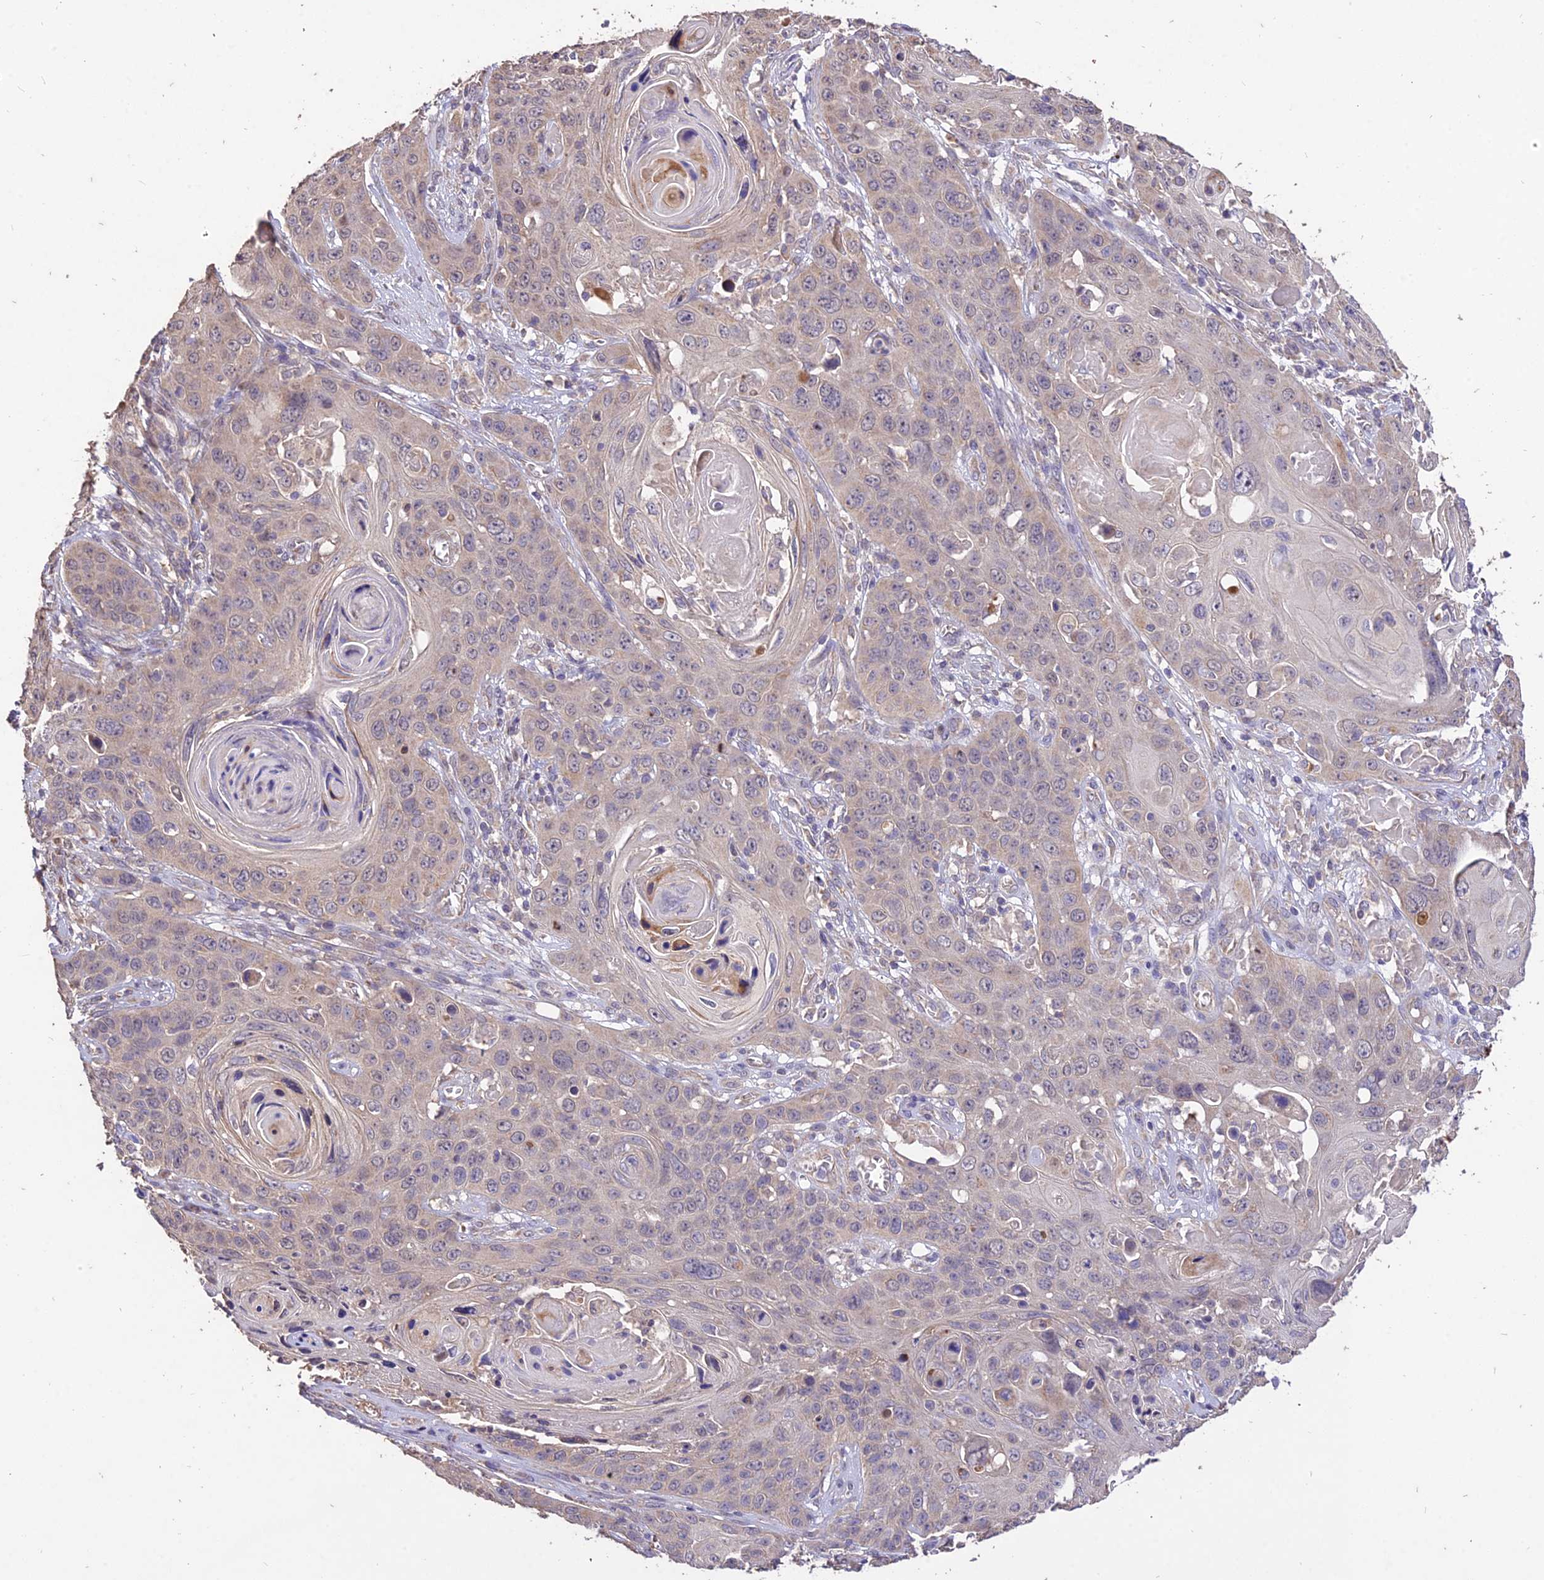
{"staining": {"intensity": "weak", "quantity": "<25%", "location": "cytoplasmic/membranous"}, "tissue": "skin cancer", "cell_type": "Tumor cells", "image_type": "cancer", "snomed": [{"axis": "morphology", "description": "Squamous cell carcinoma, NOS"}, {"axis": "topography", "description": "Skin"}], "caption": "There is no significant positivity in tumor cells of skin cancer. (Brightfield microscopy of DAB IHC at high magnification).", "gene": "SDHD", "patient": {"sex": "male", "age": 55}}